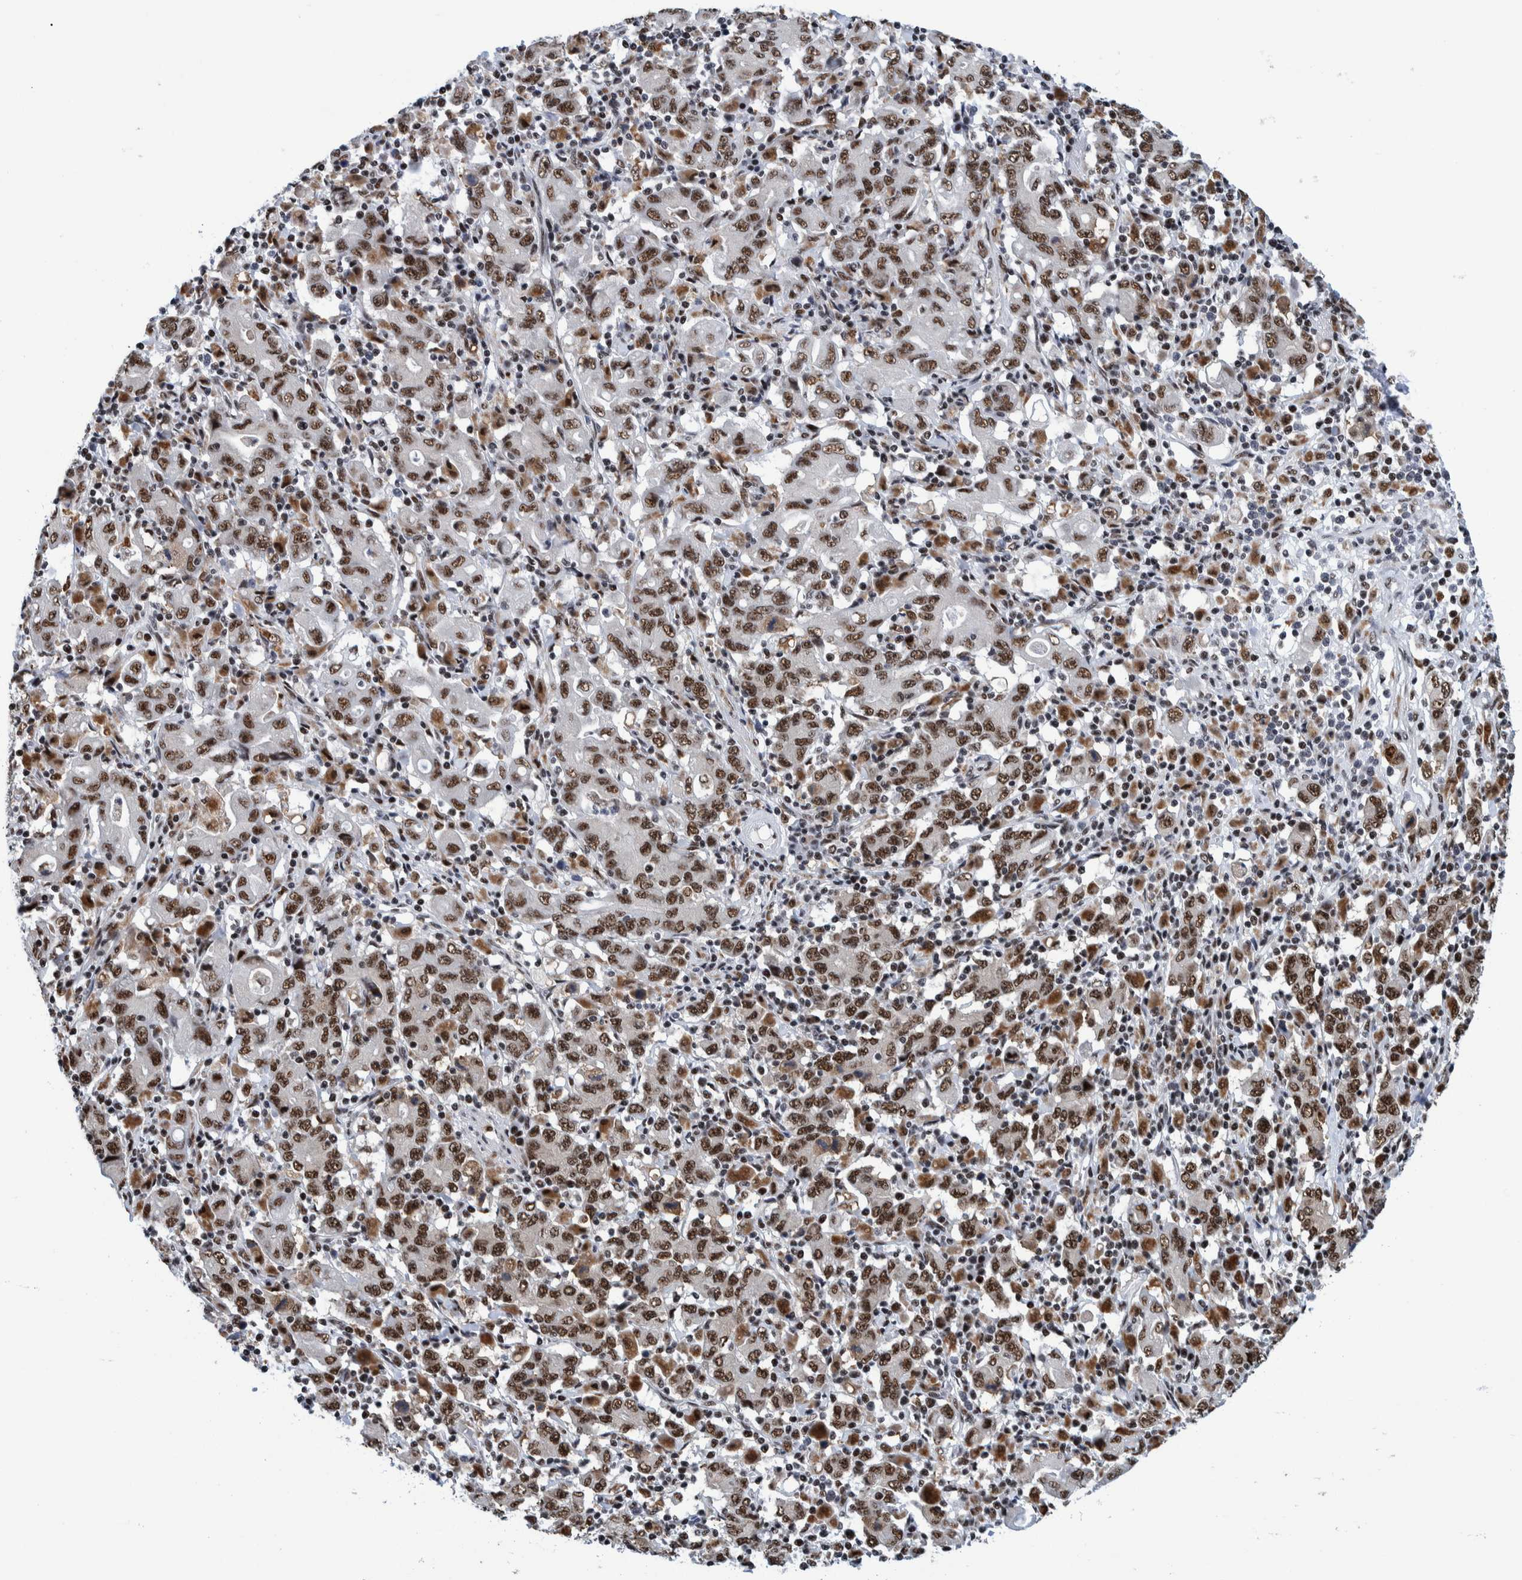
{"staining": {"intensity": "strong", "quantity": ">75%", "location": "nuclear"}, "tissue": "stomach cancer", "cell_type": "Tumor cells", "image_type": "cancer", "snomed": [{"axis": "morphology", "description": "Adenocarcinoma, NOS"}, {"axis": "topography", "description": "Stomach, upper"}], "caption": "A high-resolution micrograph shows IHC staining of stomach cancer, which exhibits strong nuclear expression in approximately >75% of tumor cells. The protein of interest is stained brown, and the nuclei are stained in blue (DAB (3,3'-diaminobenzidine) IHC with brightfield microscopy, high magnification).", "gene": "EFTUD2", "patient": {"sex": "male", "age": 69}}